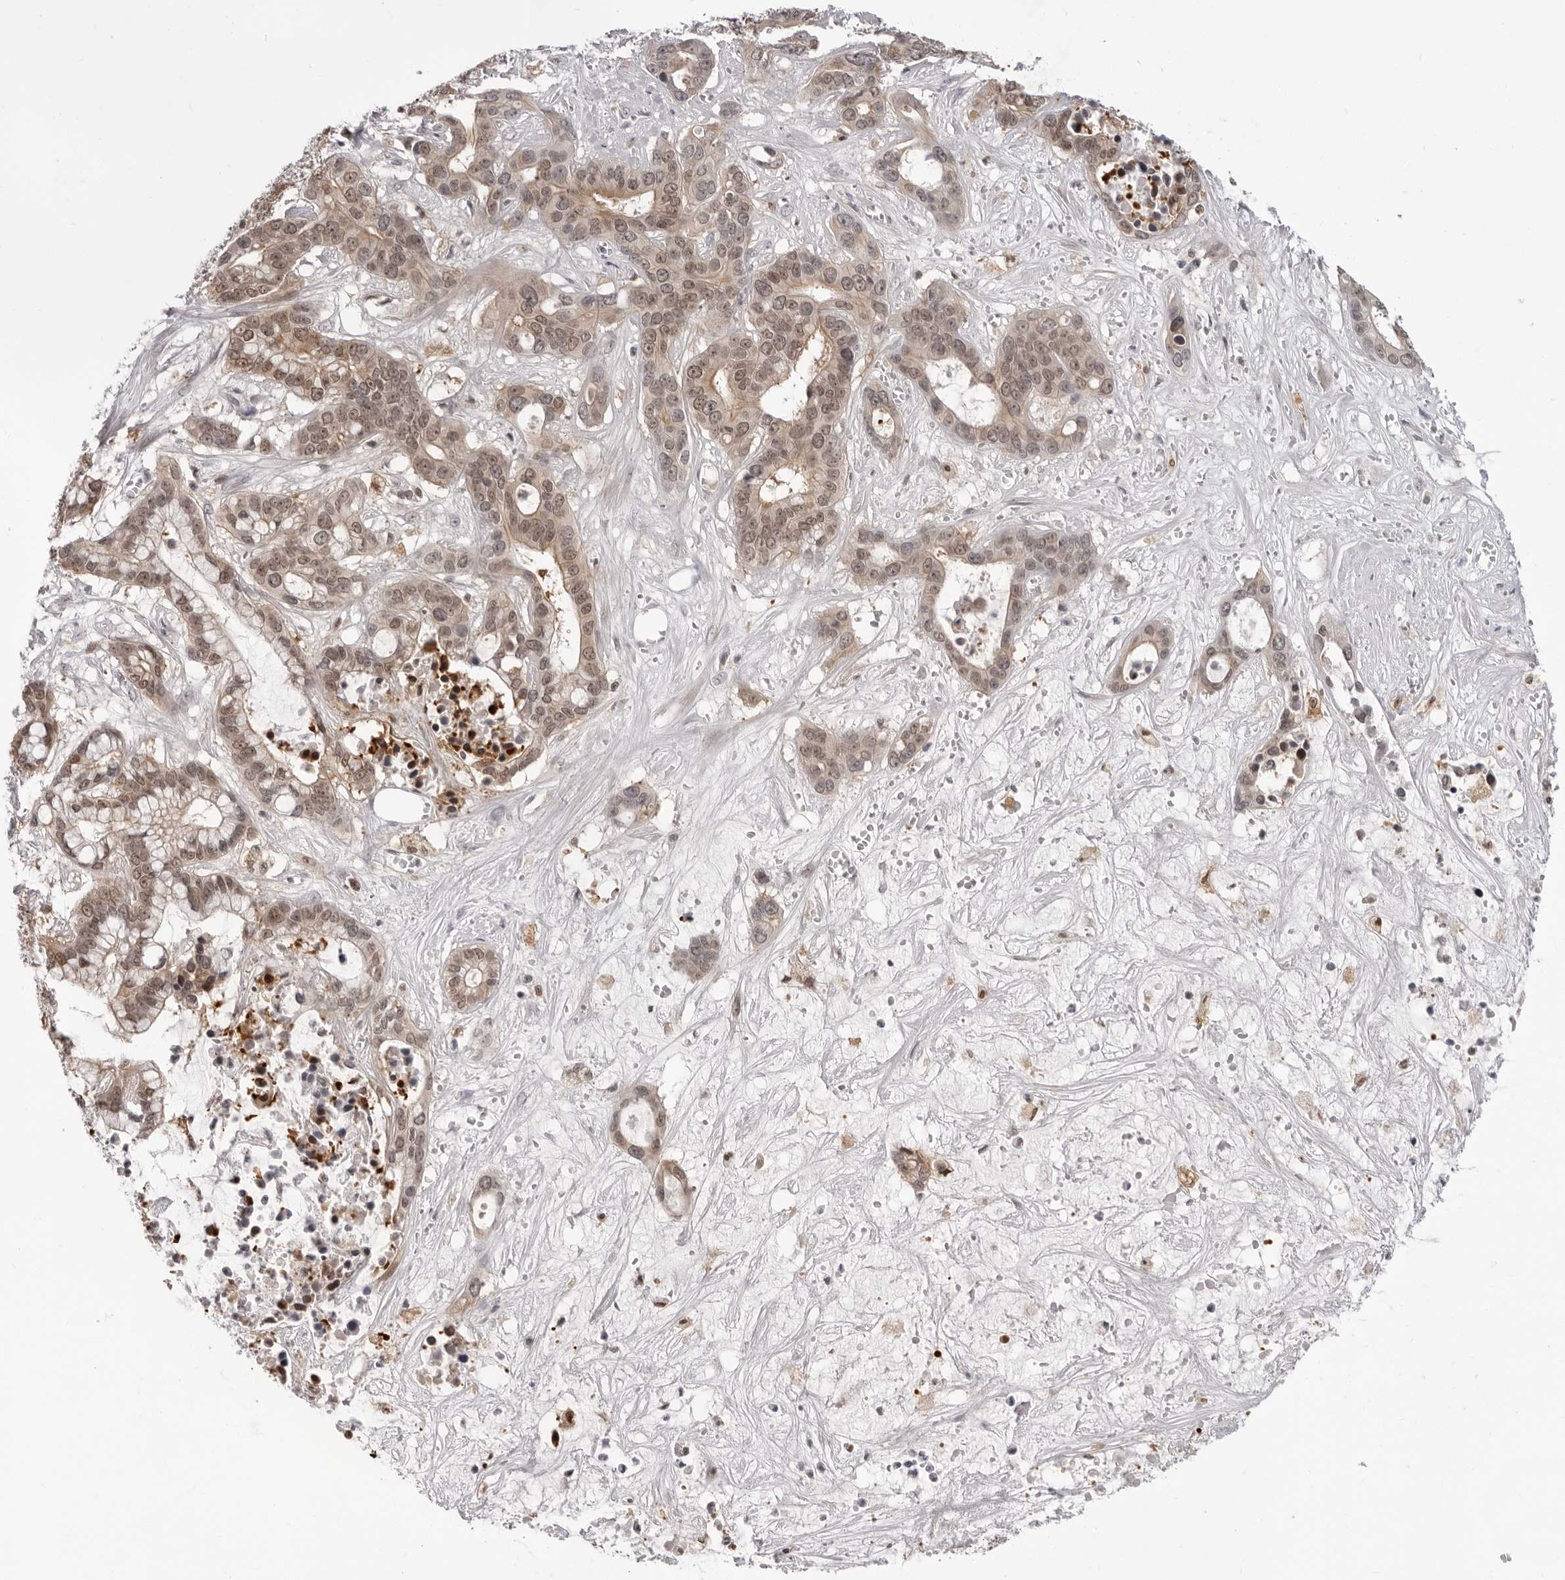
{"staining": {"intensity": "moderate", "quantity": "25%-75%", "location": "nuclear"}, "tissue": "liver cancer", "cell_type": "Tumor cells", "image_type": "cancer", "snomed": [{"axis": "morphology", "description": "Cholangiocarcinoma"}, {"axis": "topography", "description": "Liver"}], "caption": "Tumor cells demonstrate medium levels of moderate nuclear positivity in approximately 25%-75% of cells in human liver cancer (cholangiocarcinoma). The staining was performed using DAB (3,3'-diaminobenzidine), with brown indicating positive protein expression. Nuclei are stained blue with hematoxylin.", "gene": "SRGAP2", "patient": {"sex": "female", "age": 65}}